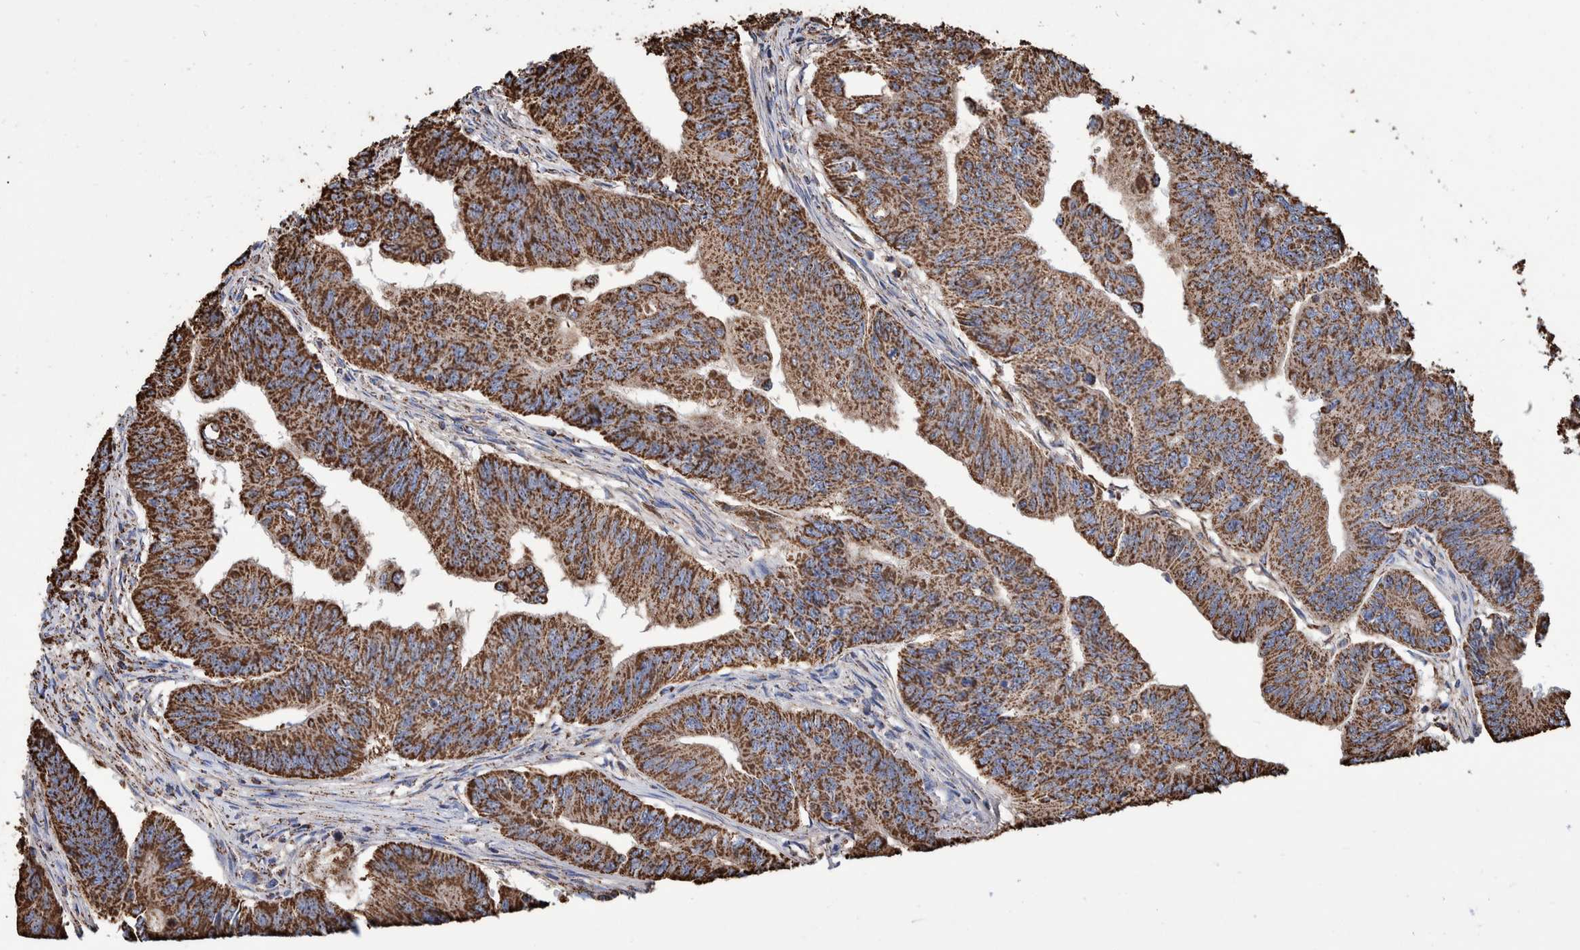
{"staining": {"intensity": "strong", "quantity": ">75%", "location": "cytoplasmic/membranous"}, "tissue": "colorectal cancer", "cell_type": "Tumor cells", "image_type": "cancer", "snomed": [{"axis": "morphology", "description": "Adenoma, NOS"}, {"axis": "morphology", "description": "Adenocarcinoma, NOS"}, {"axis": "topography", "description": "Colon"}], "caption": "Adenoma (colorectal) stained with immunohistochemistry exhibits strong cytoplasmic/membranous positivity in about >75% of tumor cells.", "gene": "VPS26C", "patient": {"sex": "male", "age": 79}}